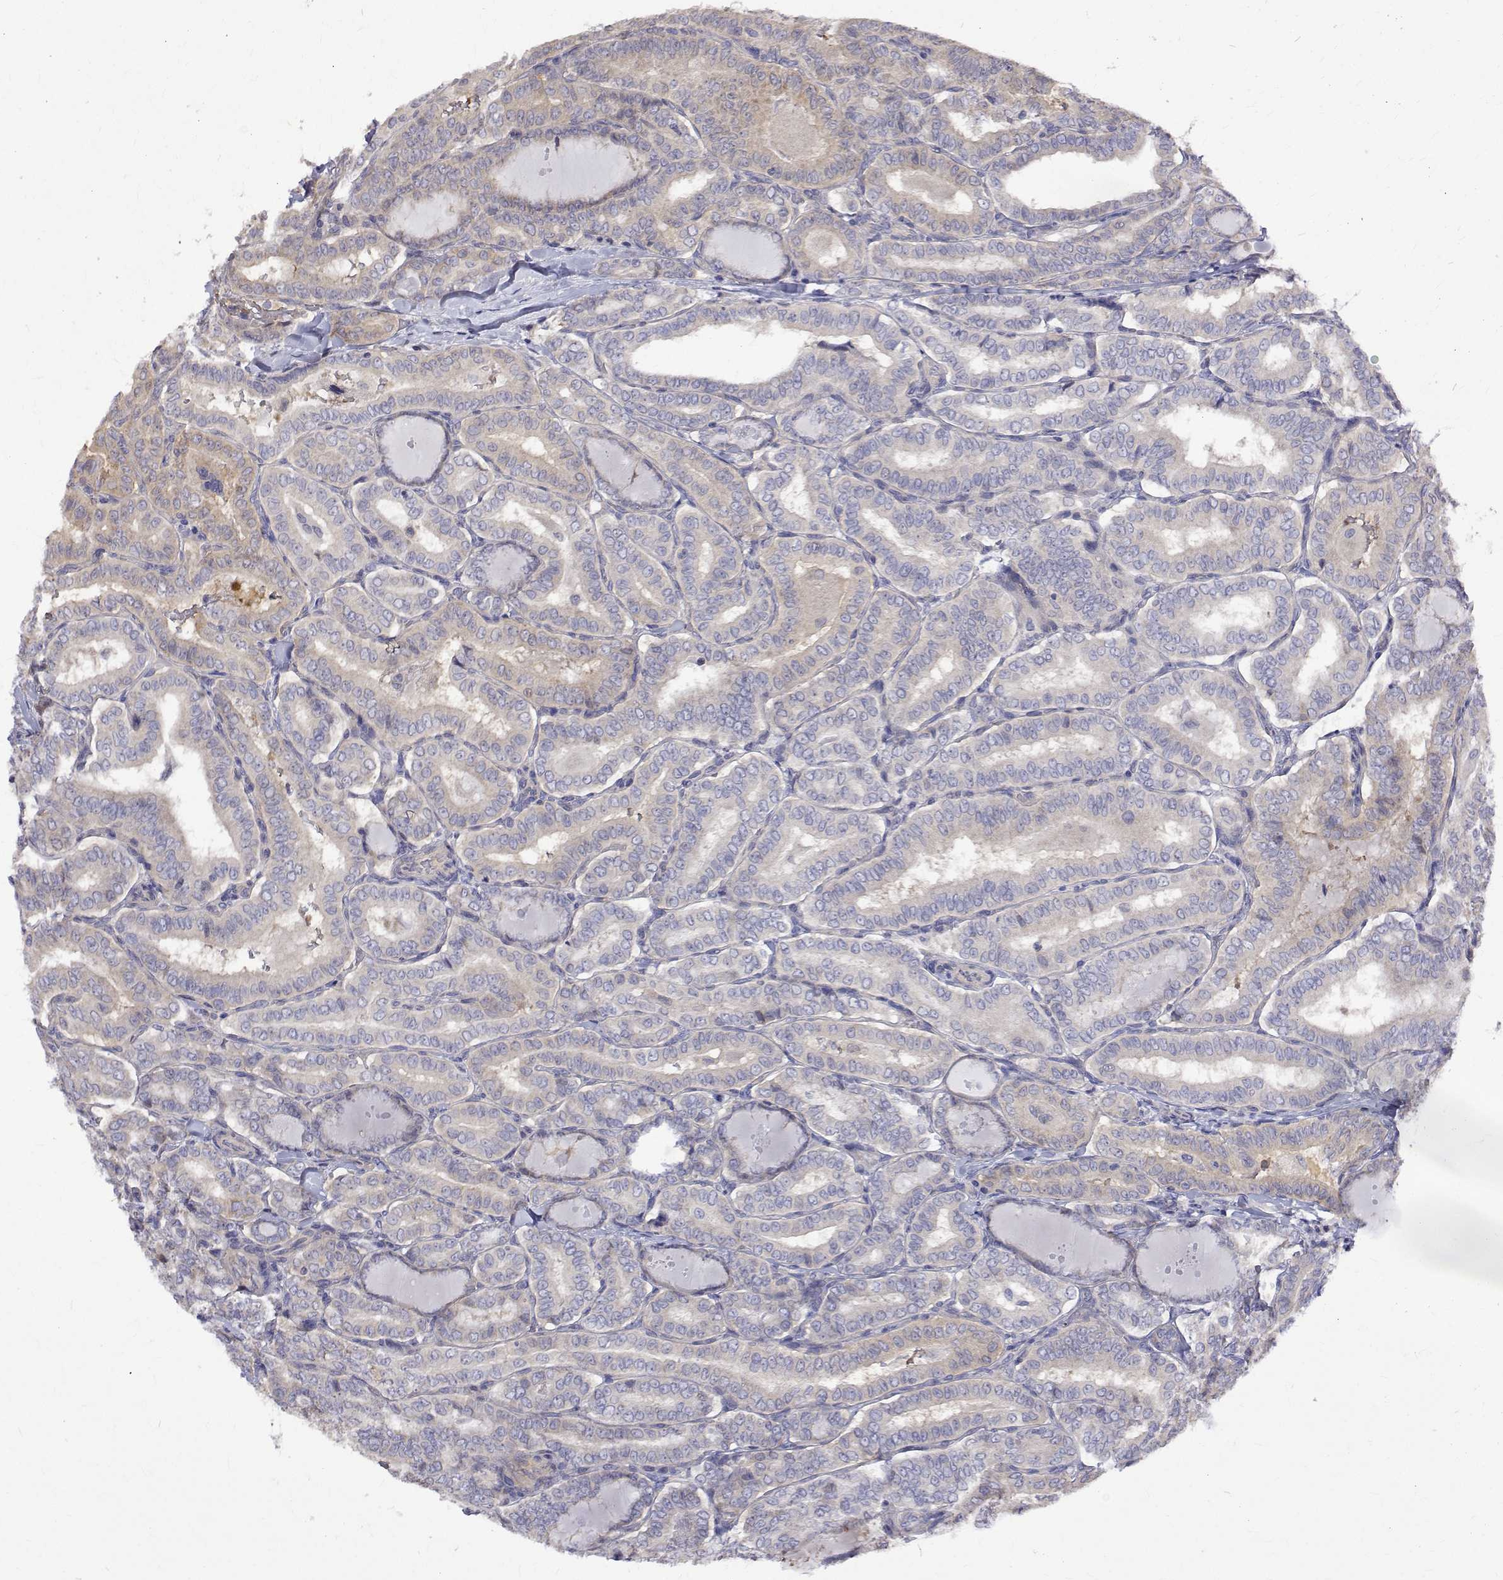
{"staining": {"intensity": "weak", "quantity": "<25%", "location": "cytoplasmic/membranous"}, "tissue": "thyroid cancer", "cell_type": "Tumor cells", "image_type": "cancer", "snomed": [{"axis": "morphology", "description": "Papillary adenocarcinoma, NOS"}, {"axis": "morphology", "description": "Papillary adenoma metastatic"}, {"axis": "topography", "description": "Thyroid gland"}], "caption": "High power microscopy image of an IHC micrograph of thyroid cancer, revealing no significant staining in tumor cells. Brightfield microscopy of immunohistochemistry (IHC) stained with DAB (brown) and hematoxylin (blue), captured at high magnification.", "gene": "PADI1", "patient": {"sex": "female", "age": 50}}